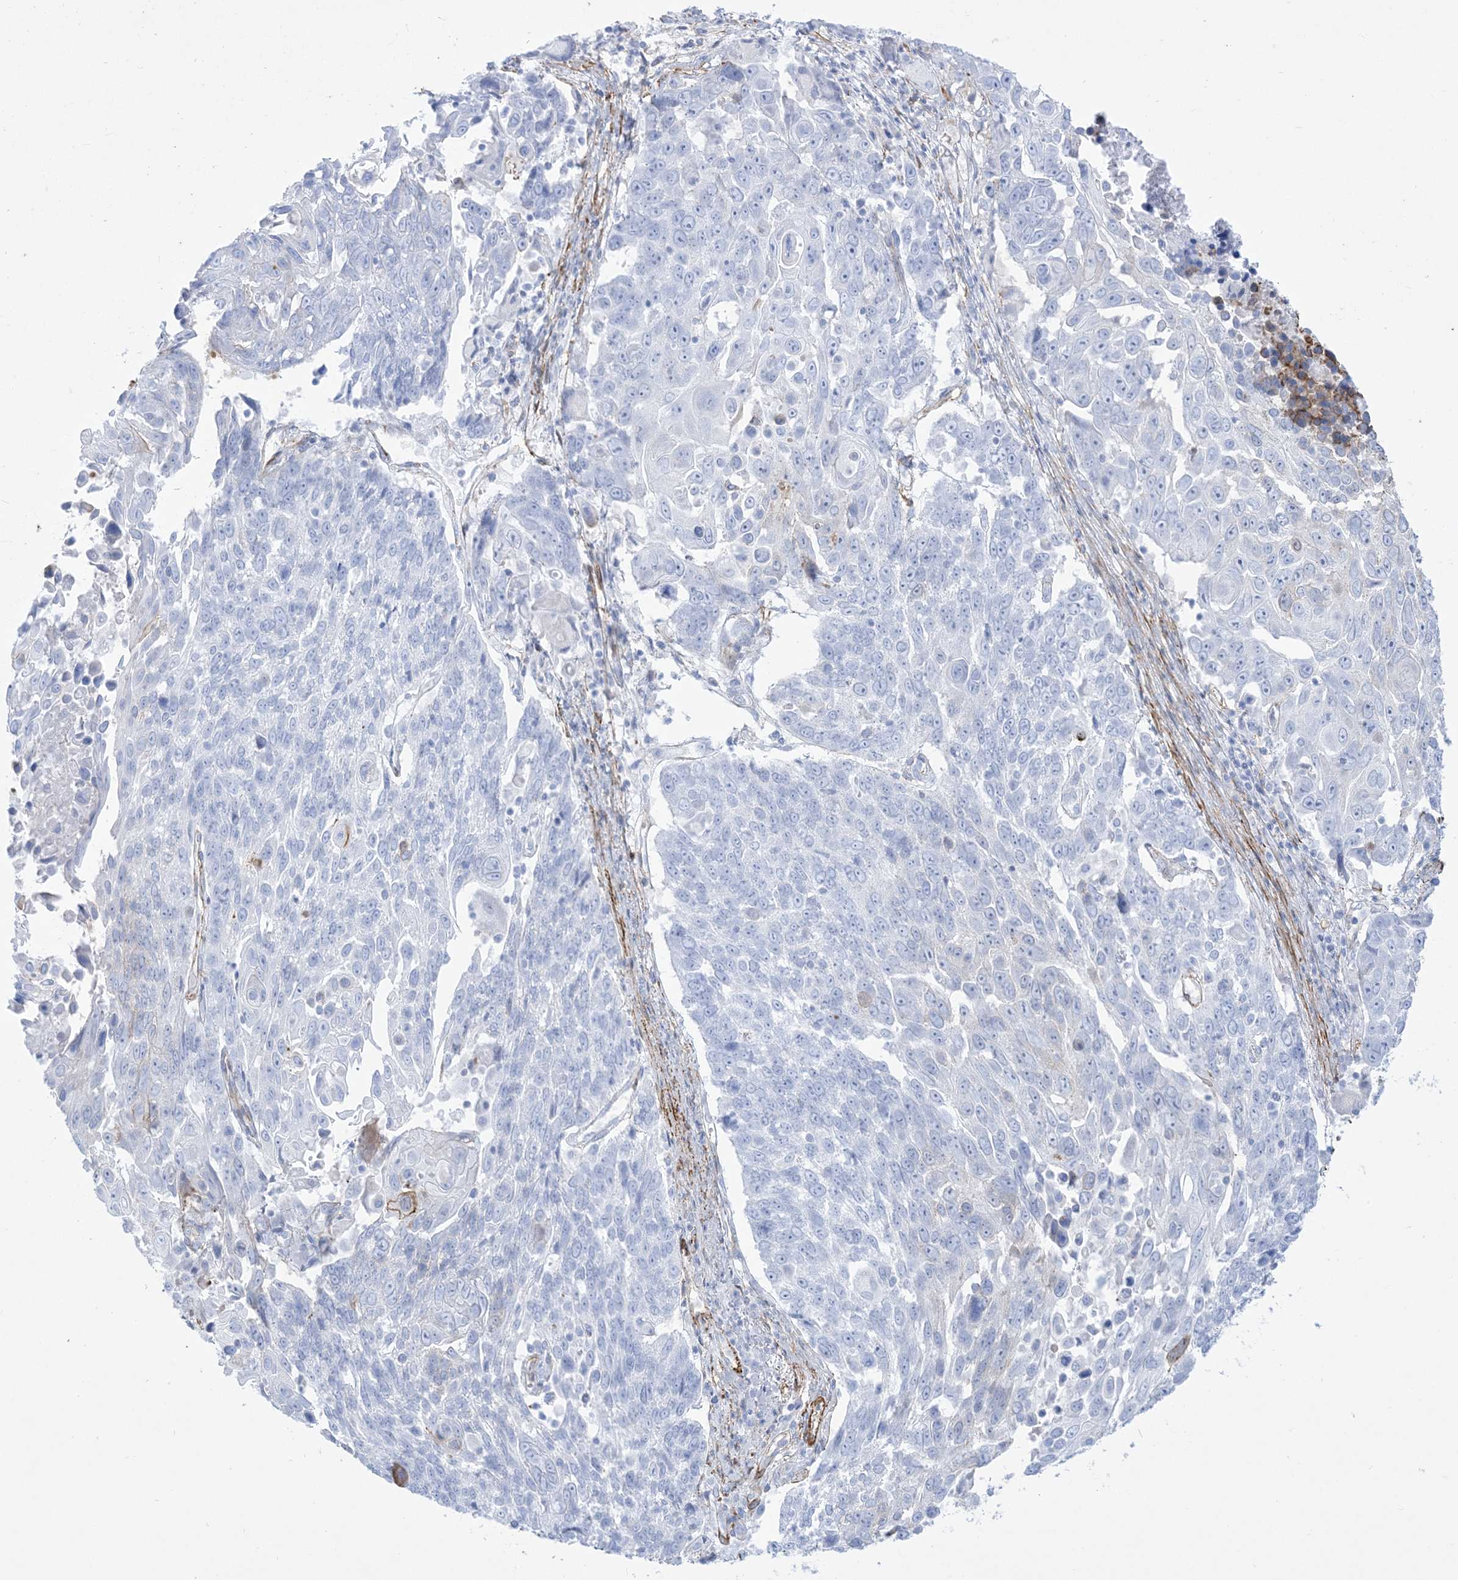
{"staining": {"intensity": "negative", "quantity": "none", "location": "none"}, "tissue": "lung cancer", "cell_type": "Tumor cells", "image_type": "cancer", "snomed": [{"axis": "morphology", "description": "Squamous cell carcinoma, NOS"}, {"axis": "topography", "description": "Lung"}], "caption": "There is no significant expression in tumor cells of squamous cell carcinoma (lung).", "gene": "B3GNT7", "patient": {"sex": "male", "age": 66}}